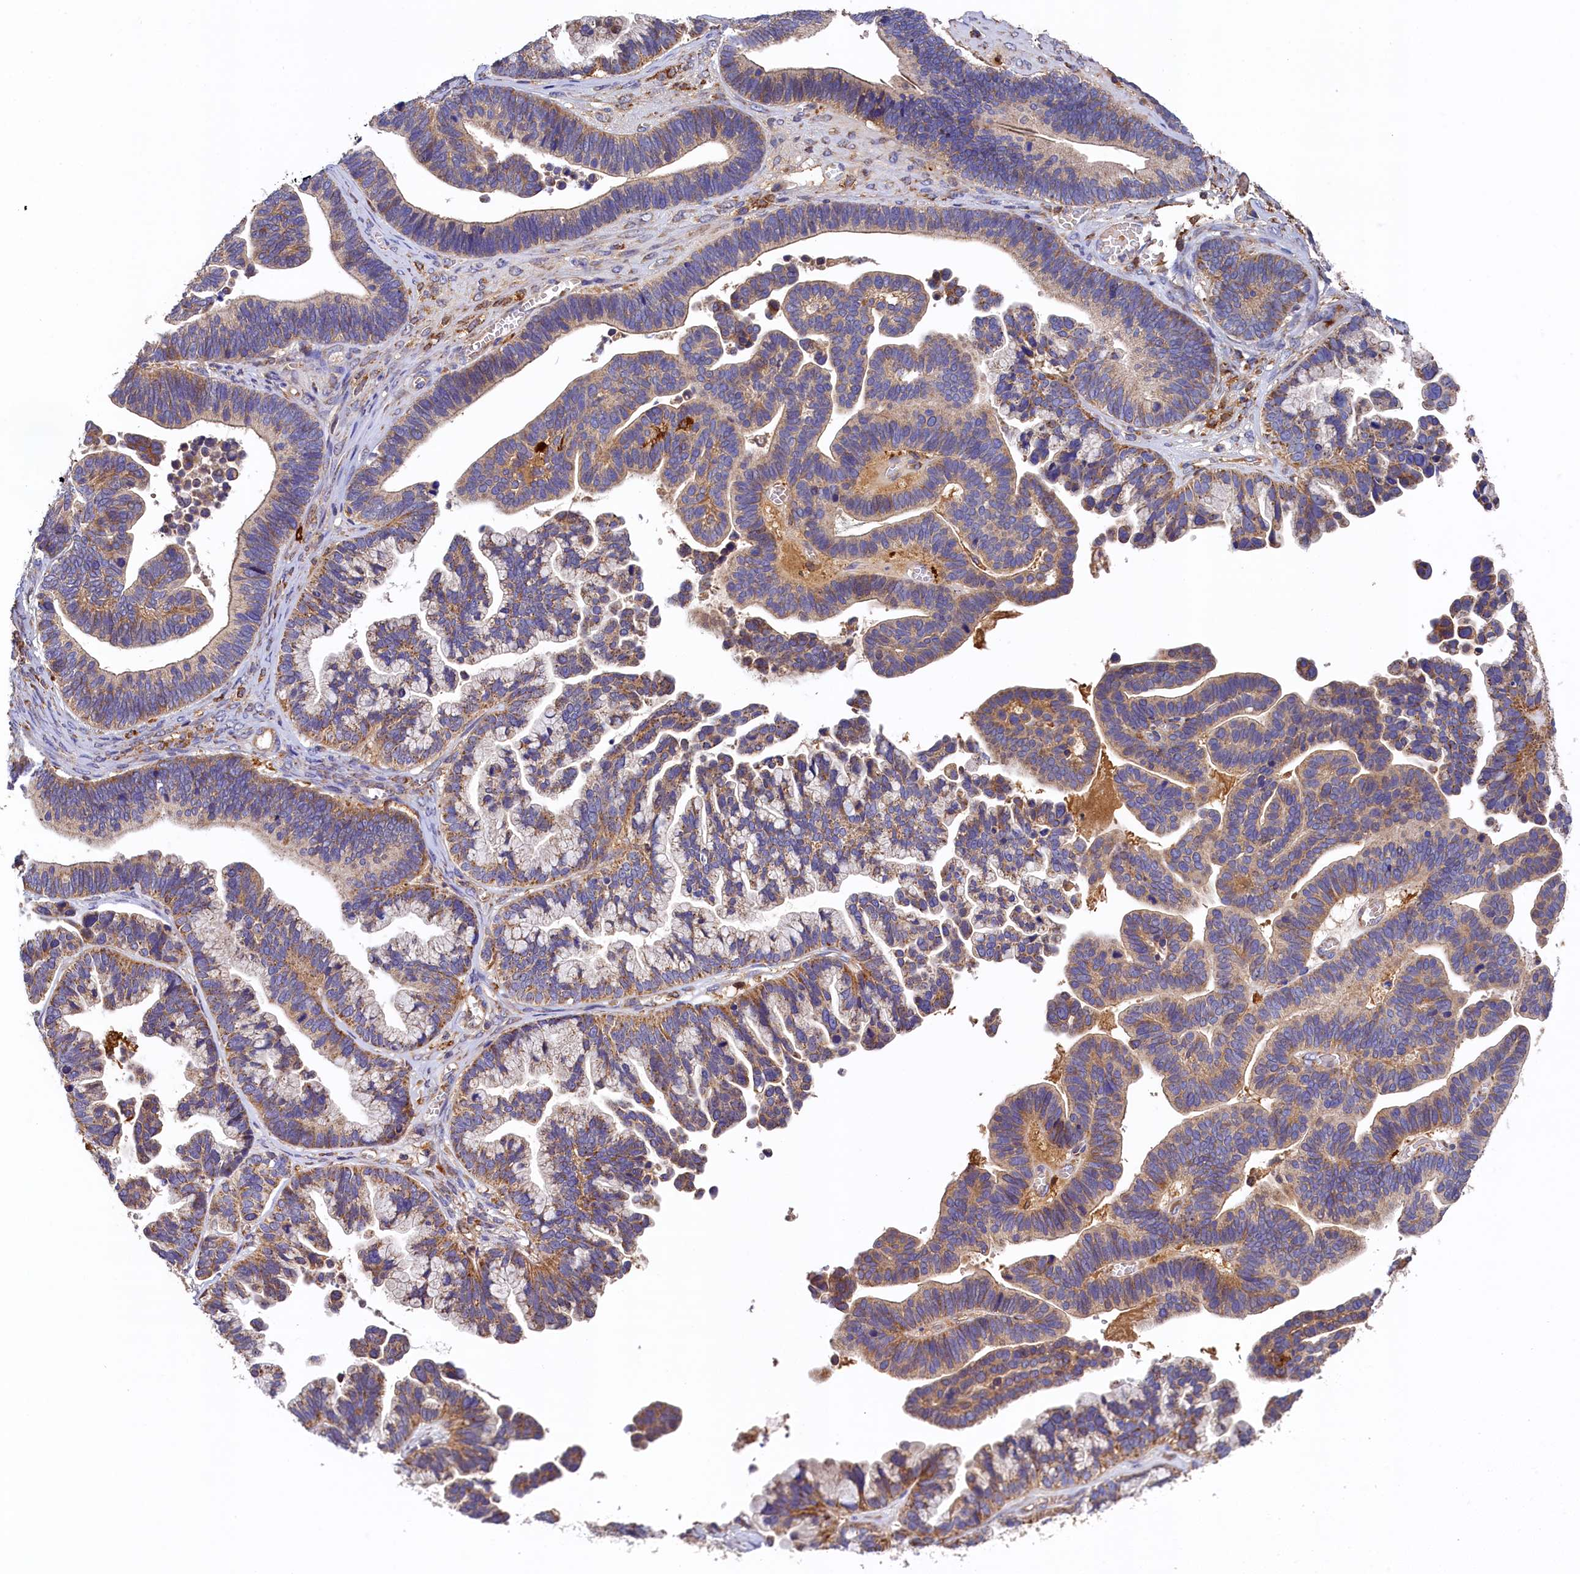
{"staining": {"intensity": "moderate", "quantity": ">75%", "location": "cytoplasmic/membranous"}, "tissue": "ovarian cancer", "cell_type": "Tumor cells", "image_type": "cancer", "snomed": [{"axis": "morphology", "description": "Cystadenocarcinoma, serous, NOS"}, {"axis": "topography", "description": "Ovary"}], "caption": "Ovarian cancer (serous cystadenocarcinoma) stained with DAB (3,3'-diaminobenzidine) immunohistochemistry reveals medium levels of moderate cytoplasmic/membranous positivity in about >75% of tumor cells.", "gene": "SEC31B", "patient": {"sex": "female", "age": 56}}